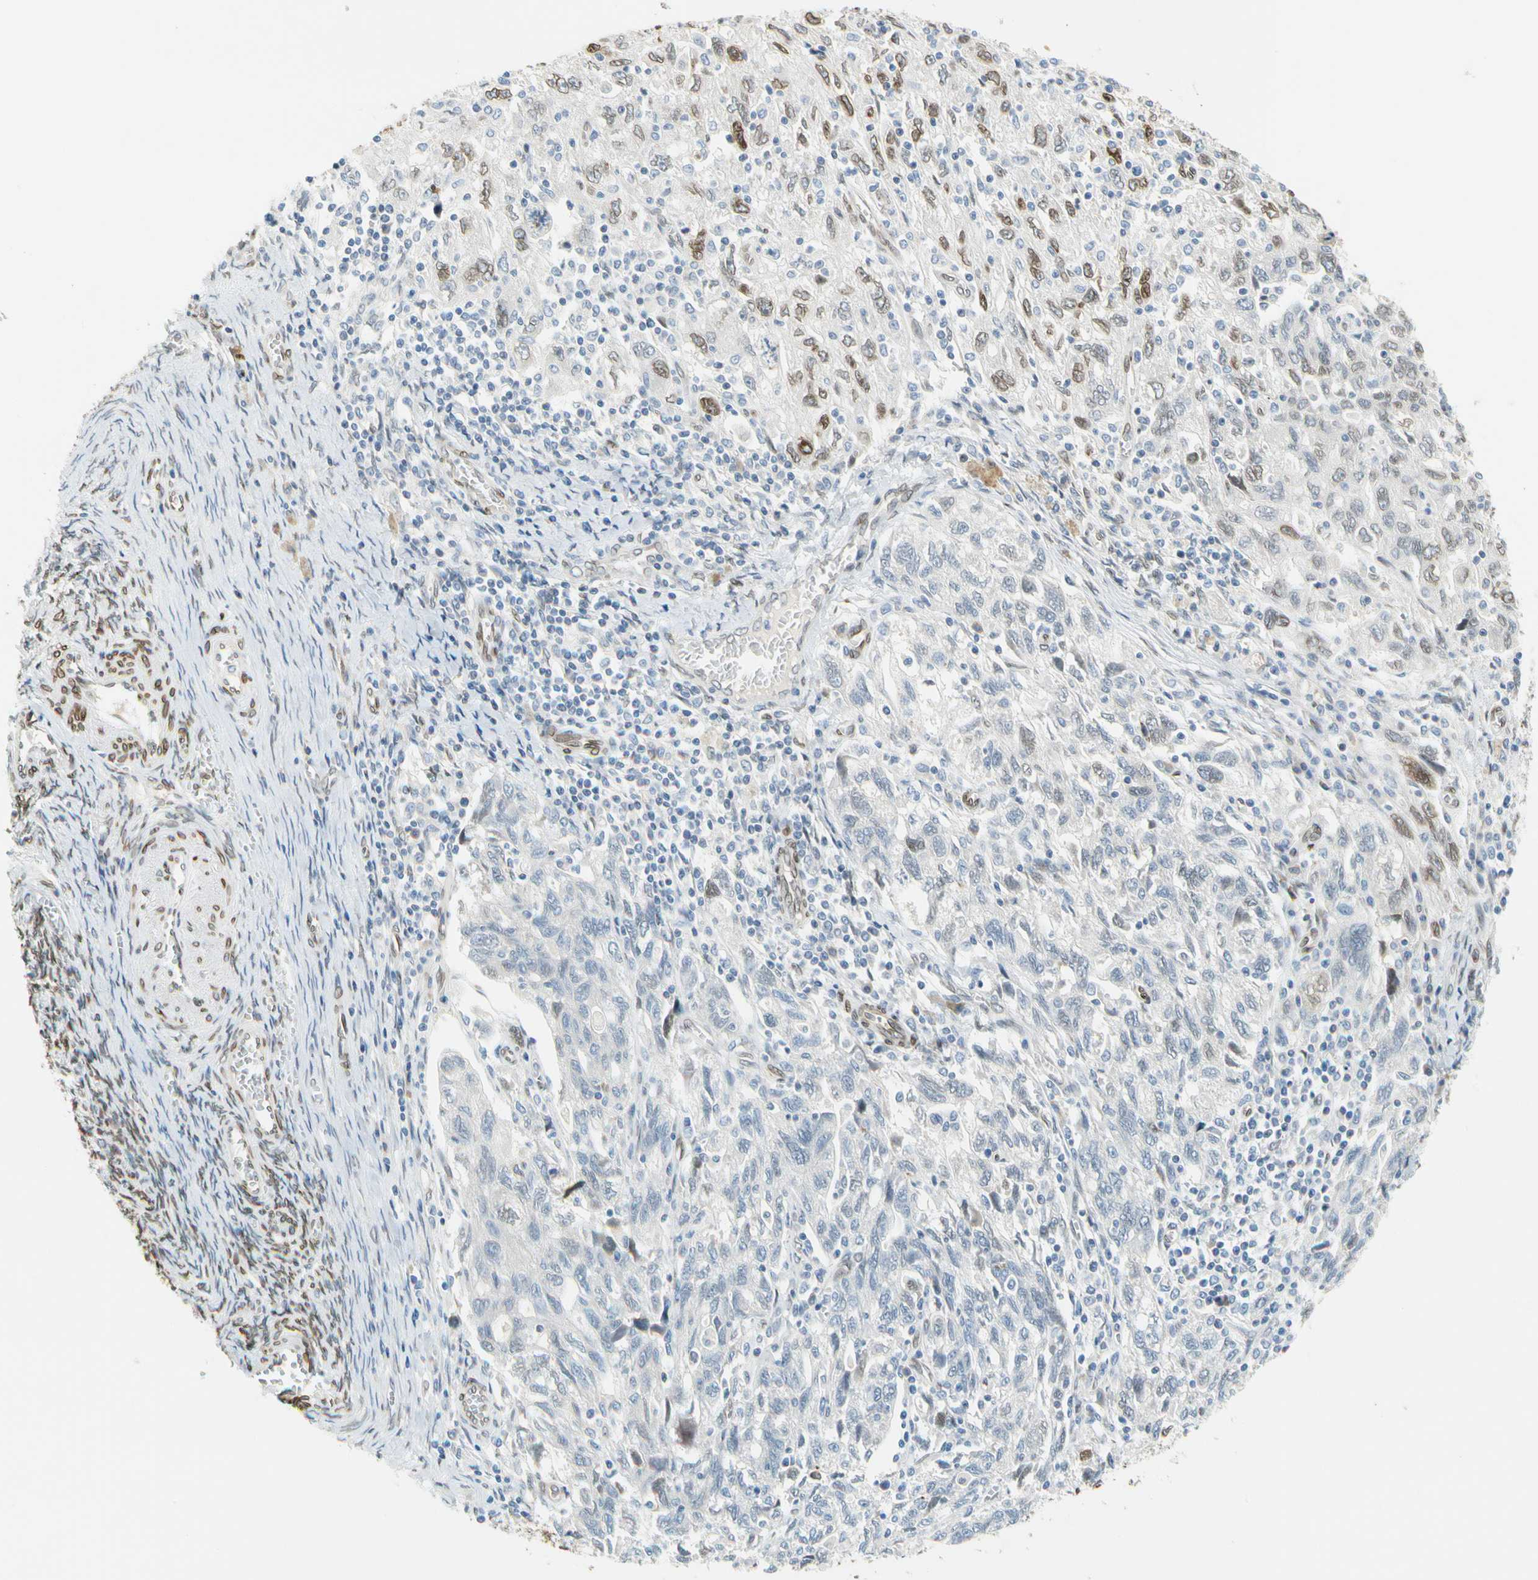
{"staining": {"intensity": "weak", "quantity": "<25%", "location": "cytoplasmic/membranous,nuclear"}, "tissue": "ovarian cancer", "cell_type": "Tumor cells", "image_type": "cancer", "snomed": [{"axis": "morphology", "description": "Carcinoma, NOS"}, {"axis": "morphology", "description": "Cystadenocarcinoma, serous, NOS"}, {"axis": "topography", "description": "Ovary"}], "caption": "Immunohistochemical staining of human ovarian cancer (serous cystadenocarcinoma) displays no significant staining in tumor cells. (Stains: DAB (3,3'-diaminobenzidine) IHC with hematoxylin counter stain, Microscopy: brightfield microscopy at high magnification).", "gene": "SUN1", "patient": {"sex": "female", "age": 69}}